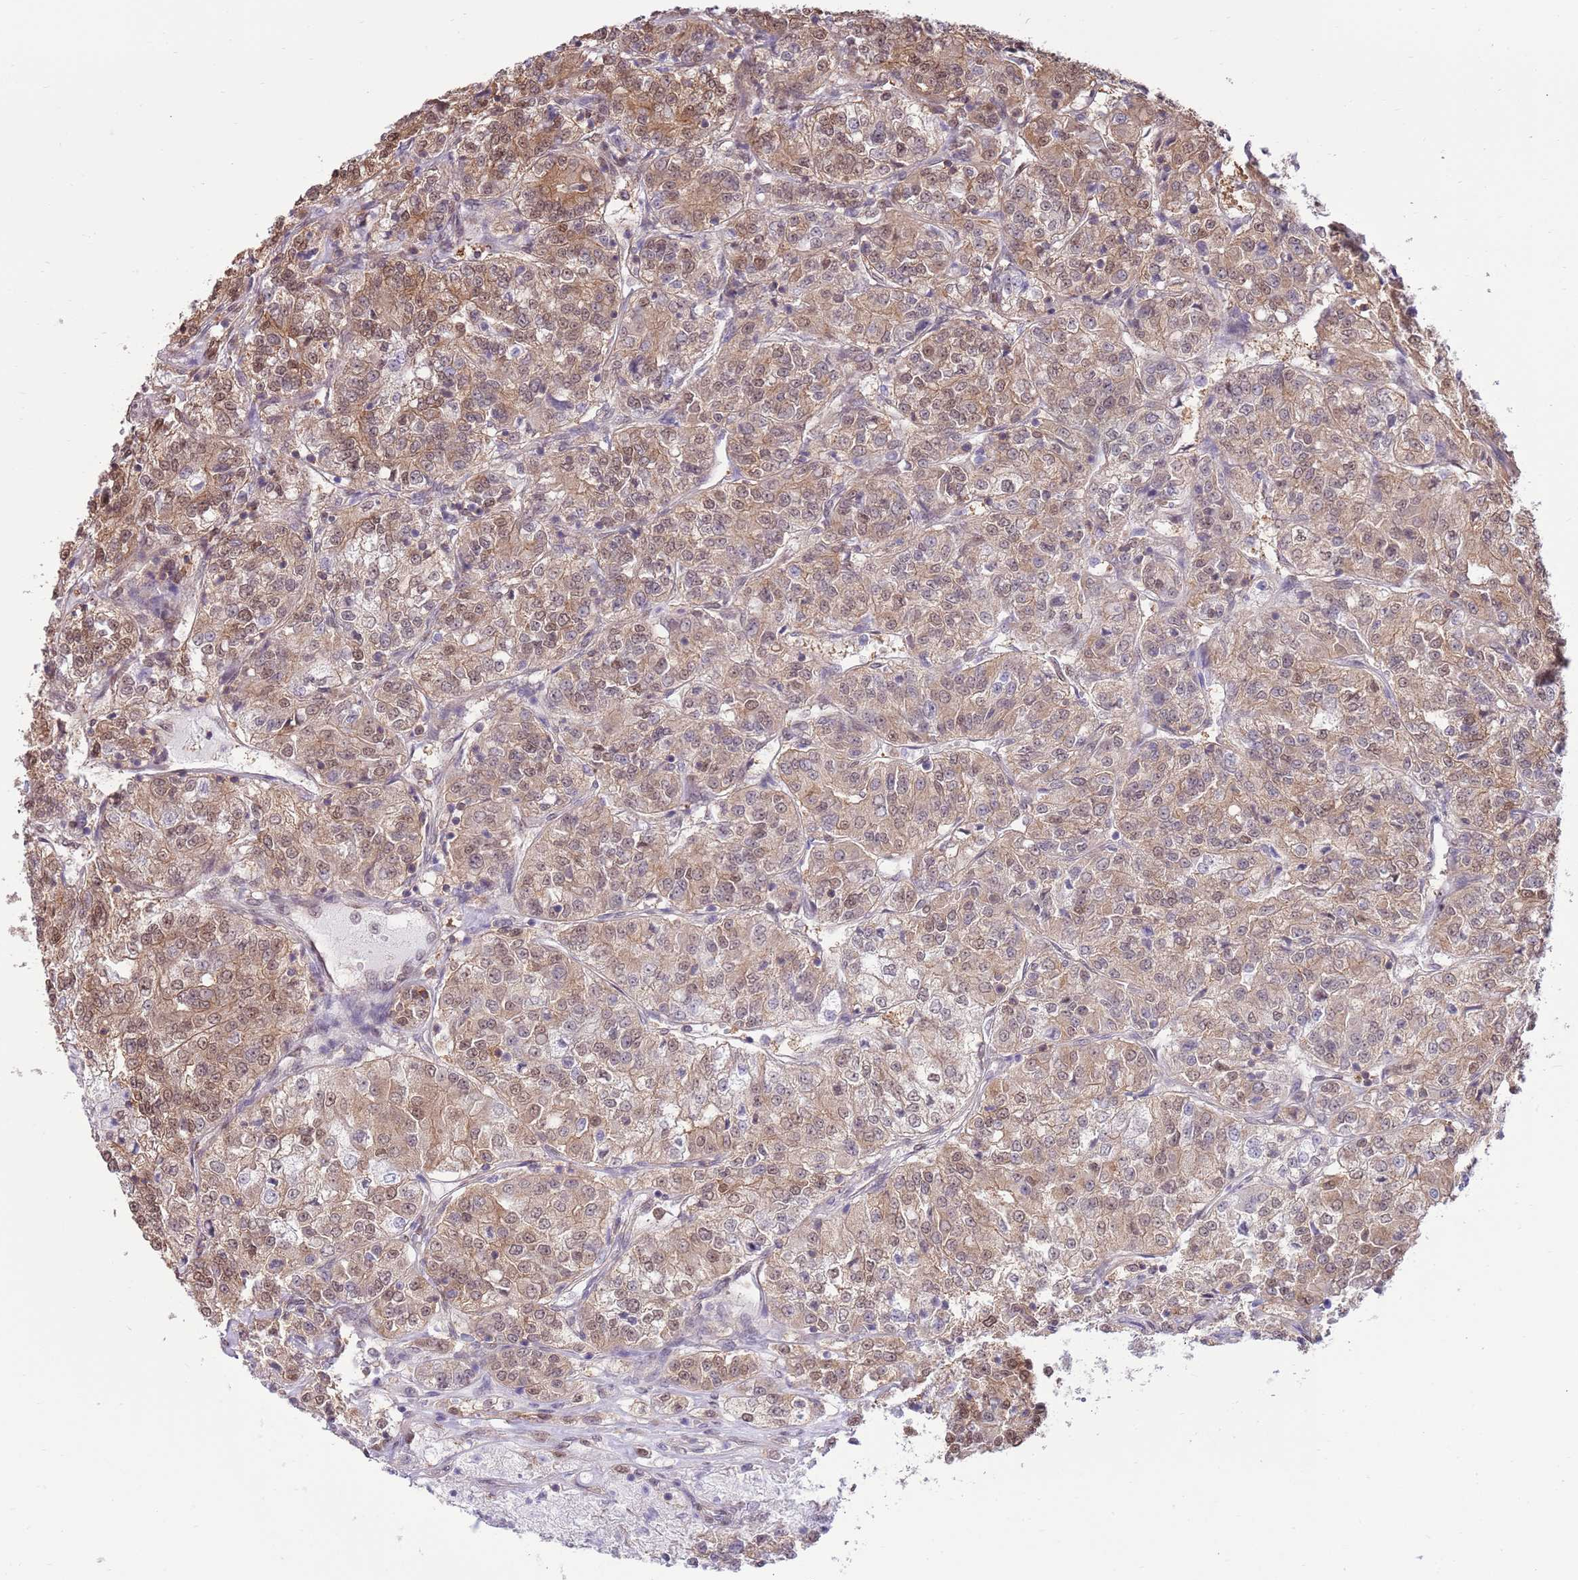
{"staining": {"intensity": "moderate", "quantity": ">75%", "location": "cytoplasmic/membranous,nuclear"}, "tissue": "renal cancer", "cell_type": "Tumor cells", "image_type": "cancer", "snomed": [{"axis": "morphology", "description": "Adenocarcinoma, NOS"}, {"axis": "topography", "description": "Kidney"}], "caption": "This photomicrograph shows immunohistochemistry staining of adenocarcinoma (renal), with medium moderate cytoplasmic/membranous and nuclear expression in about >75% of tumor cells.", "gene": "NSFL1C", "patient": {"sex": "female", "age": 63}}